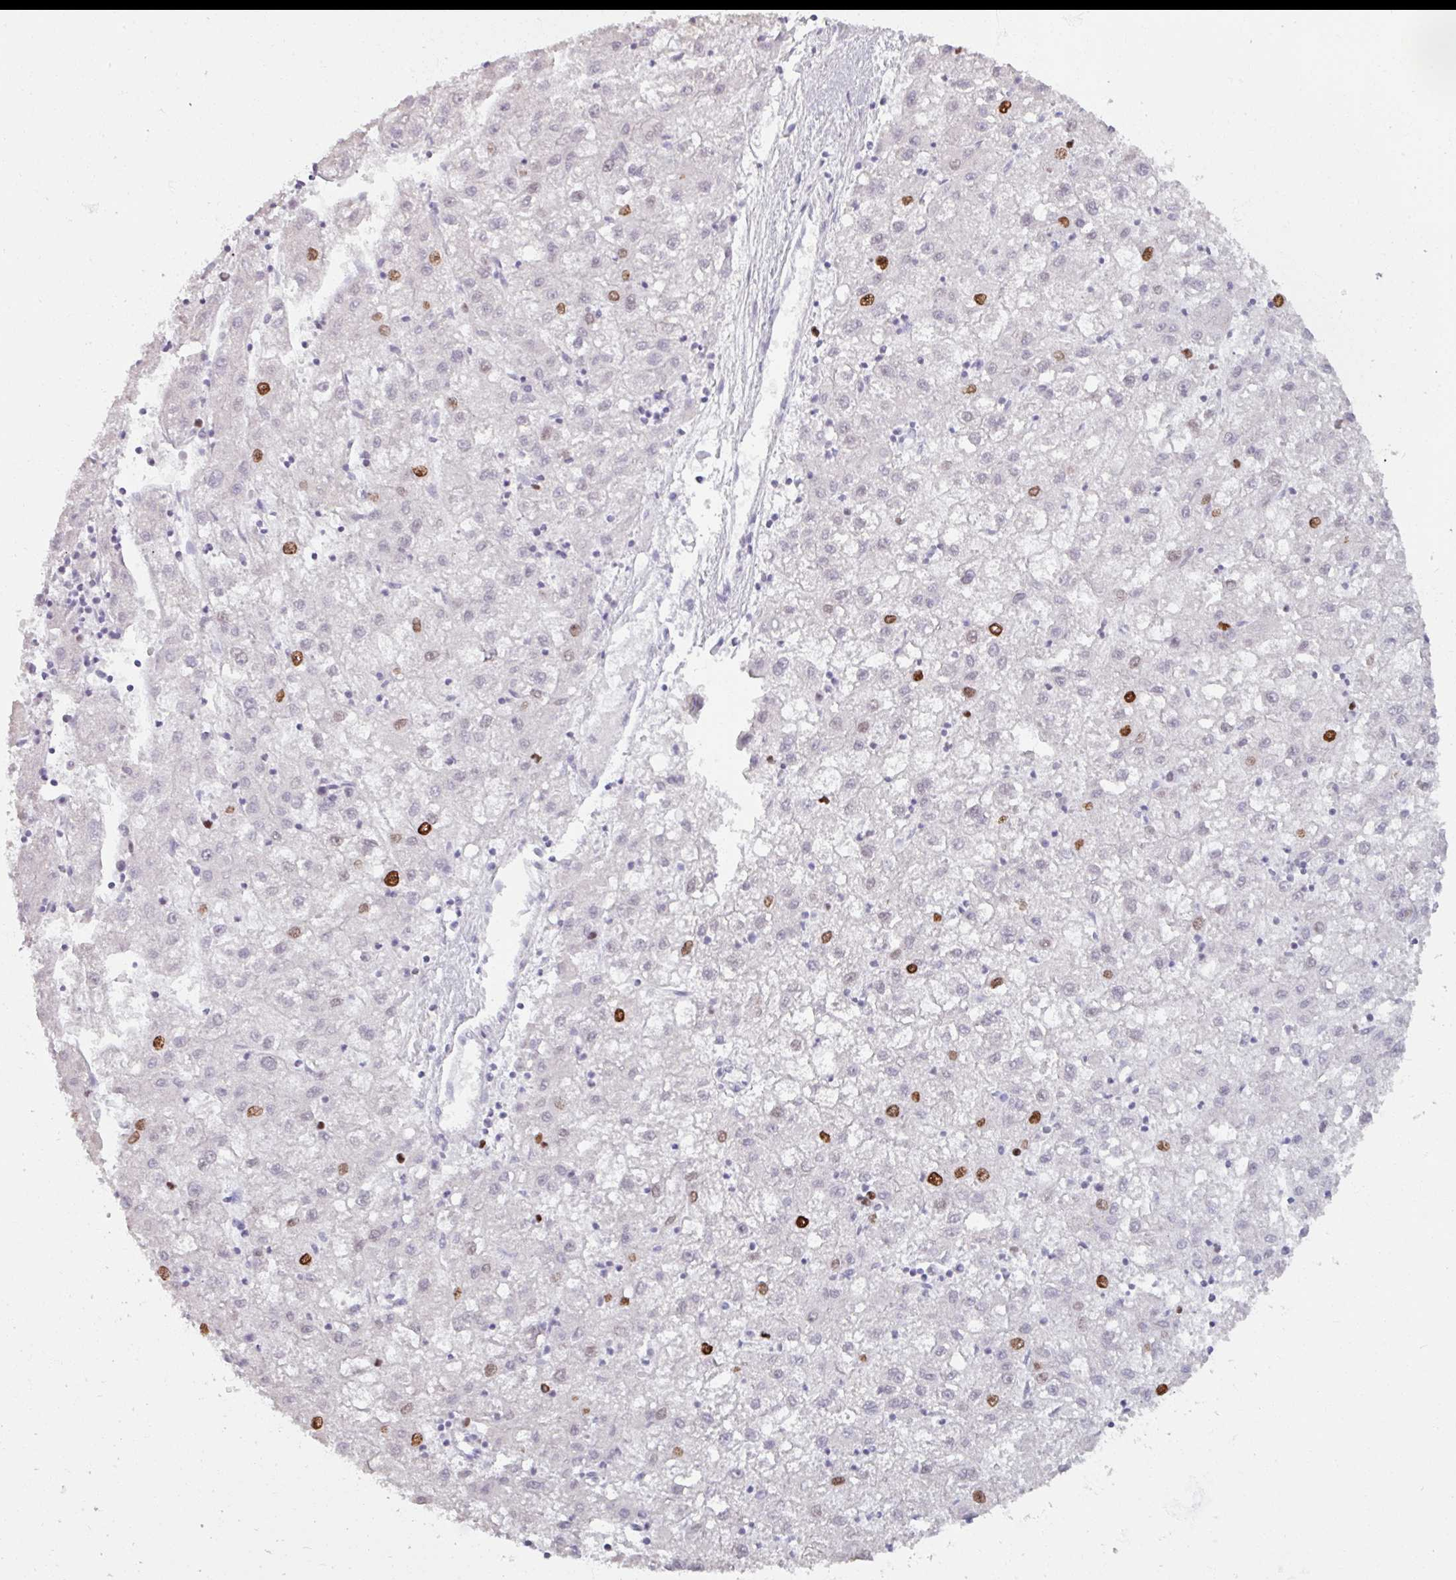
{"staining": {"intensity": "strong", "quantity": "<25%", "location": "nuclear"}, "tissue": "liver cancer", "cell_type": "Tumor cells", "image_type": "cancer", "snomed": [{"axis": "morphology", "description": "Carcinoma, Hepatocellular, NOS"}, {"axis": "topography", "description": "Liver"}], "caption": "Liver cancer (hepatocellular carcinoma) stained with DAB (3,3'-diaminobenzidine) immunohistochemistry demonstrates medium levels of strong nuclear staining in approximately <25% of tumor cells.", "gene": "ATAD2", "patient": {"sex": "male", "age": 72}}